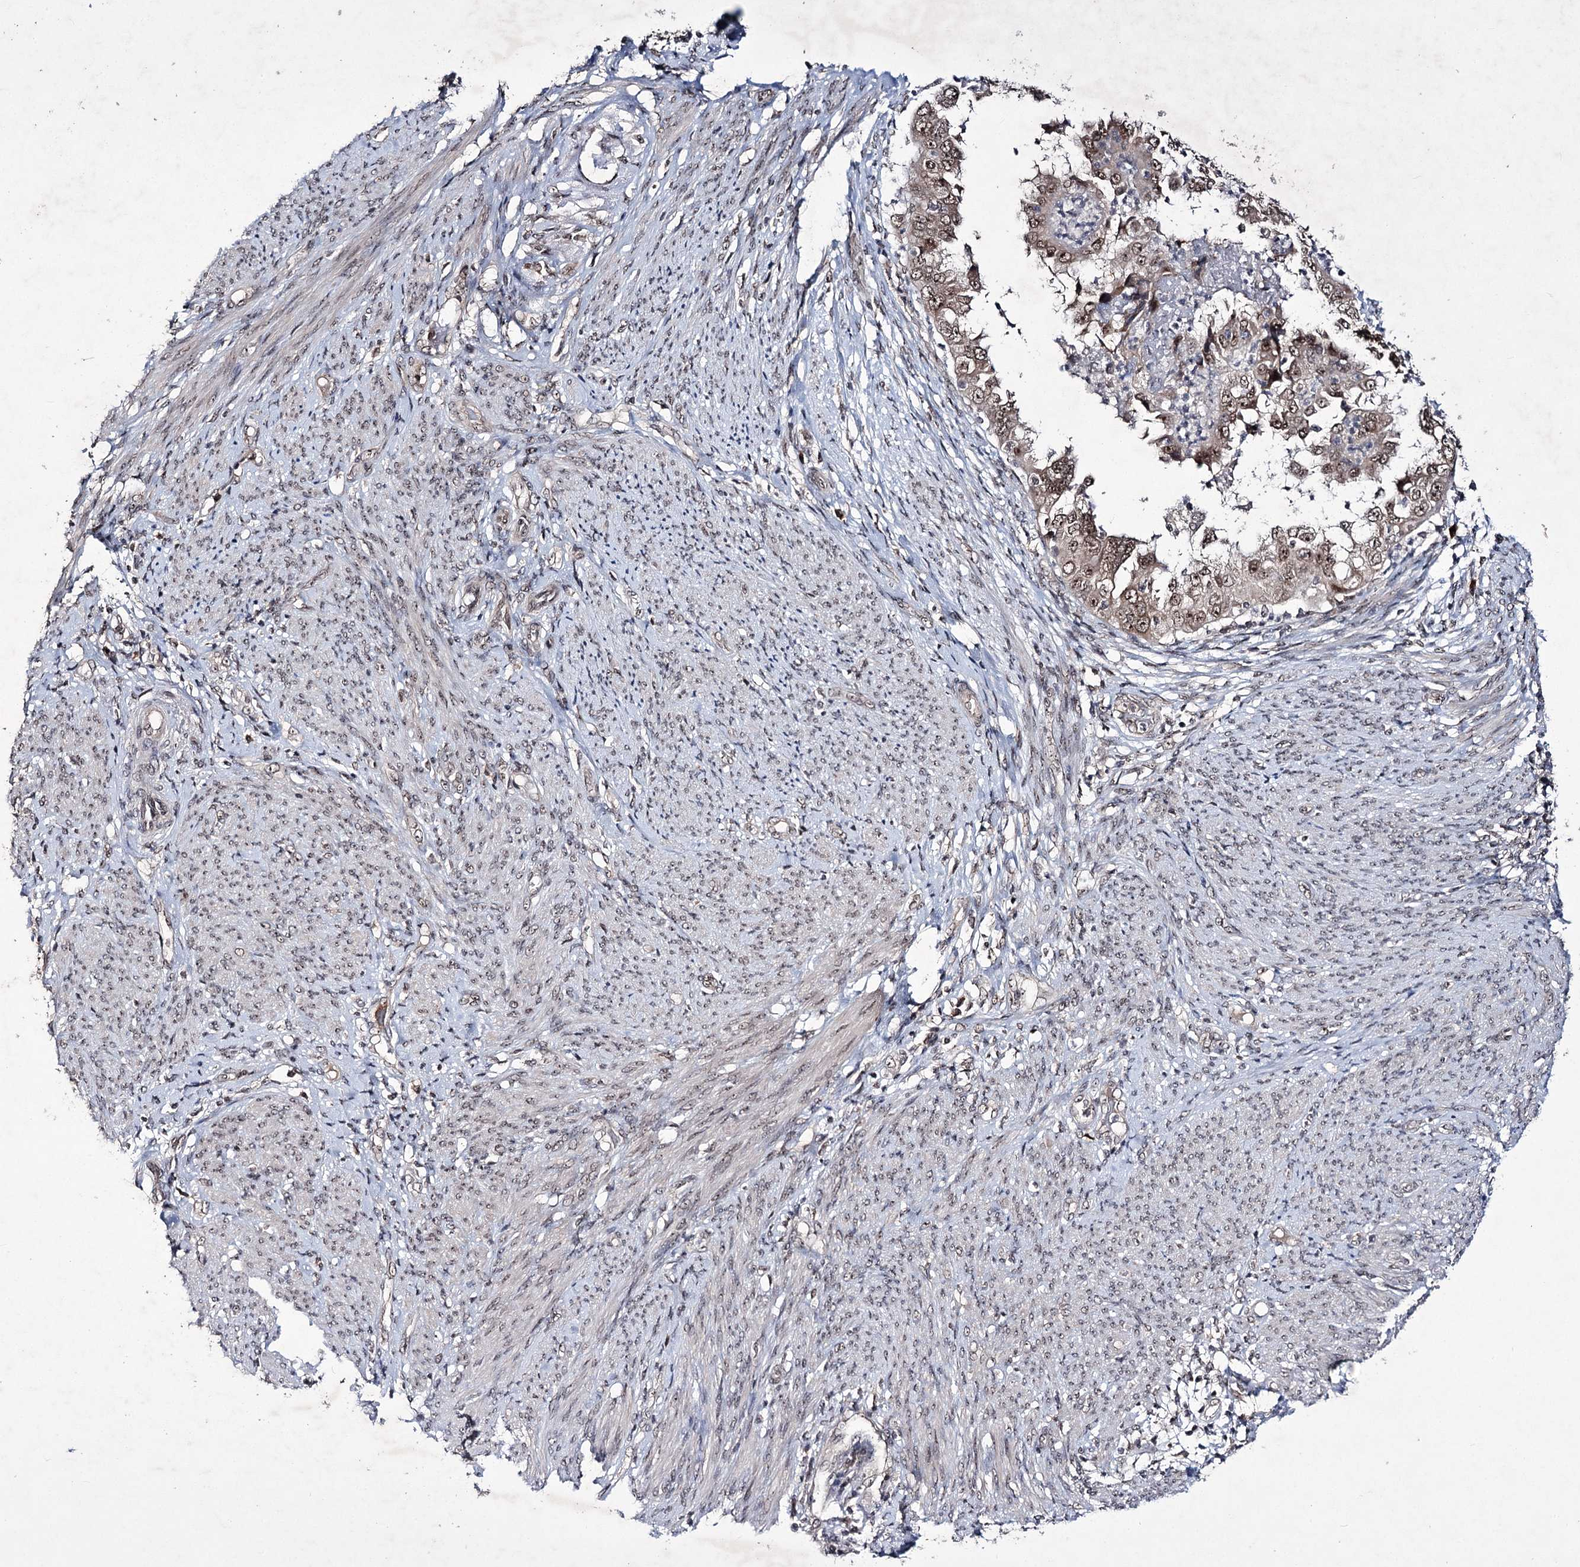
{"staining": {"intensity": "weak", "quantity": "25%-75%", "location": "nuclear"}, "tissue": "endometrial cancer", "cell_type": "Tumor cells", "image_type": "cancer", "snomed": [{"axis": "morphology", "description": "Adenocarcinoma, NOS"}, {"axis": "topography", "description": "Endometrium"}], "caption": "A low amount of weak nuclear expression is present in approximately 25%-75% of tumor cells in endometrial cancer tissue. (IHC, brightfield microscopy, high magnification).", "gene": "VGLL4", "patient": {"sex": "female", "age": 85}}